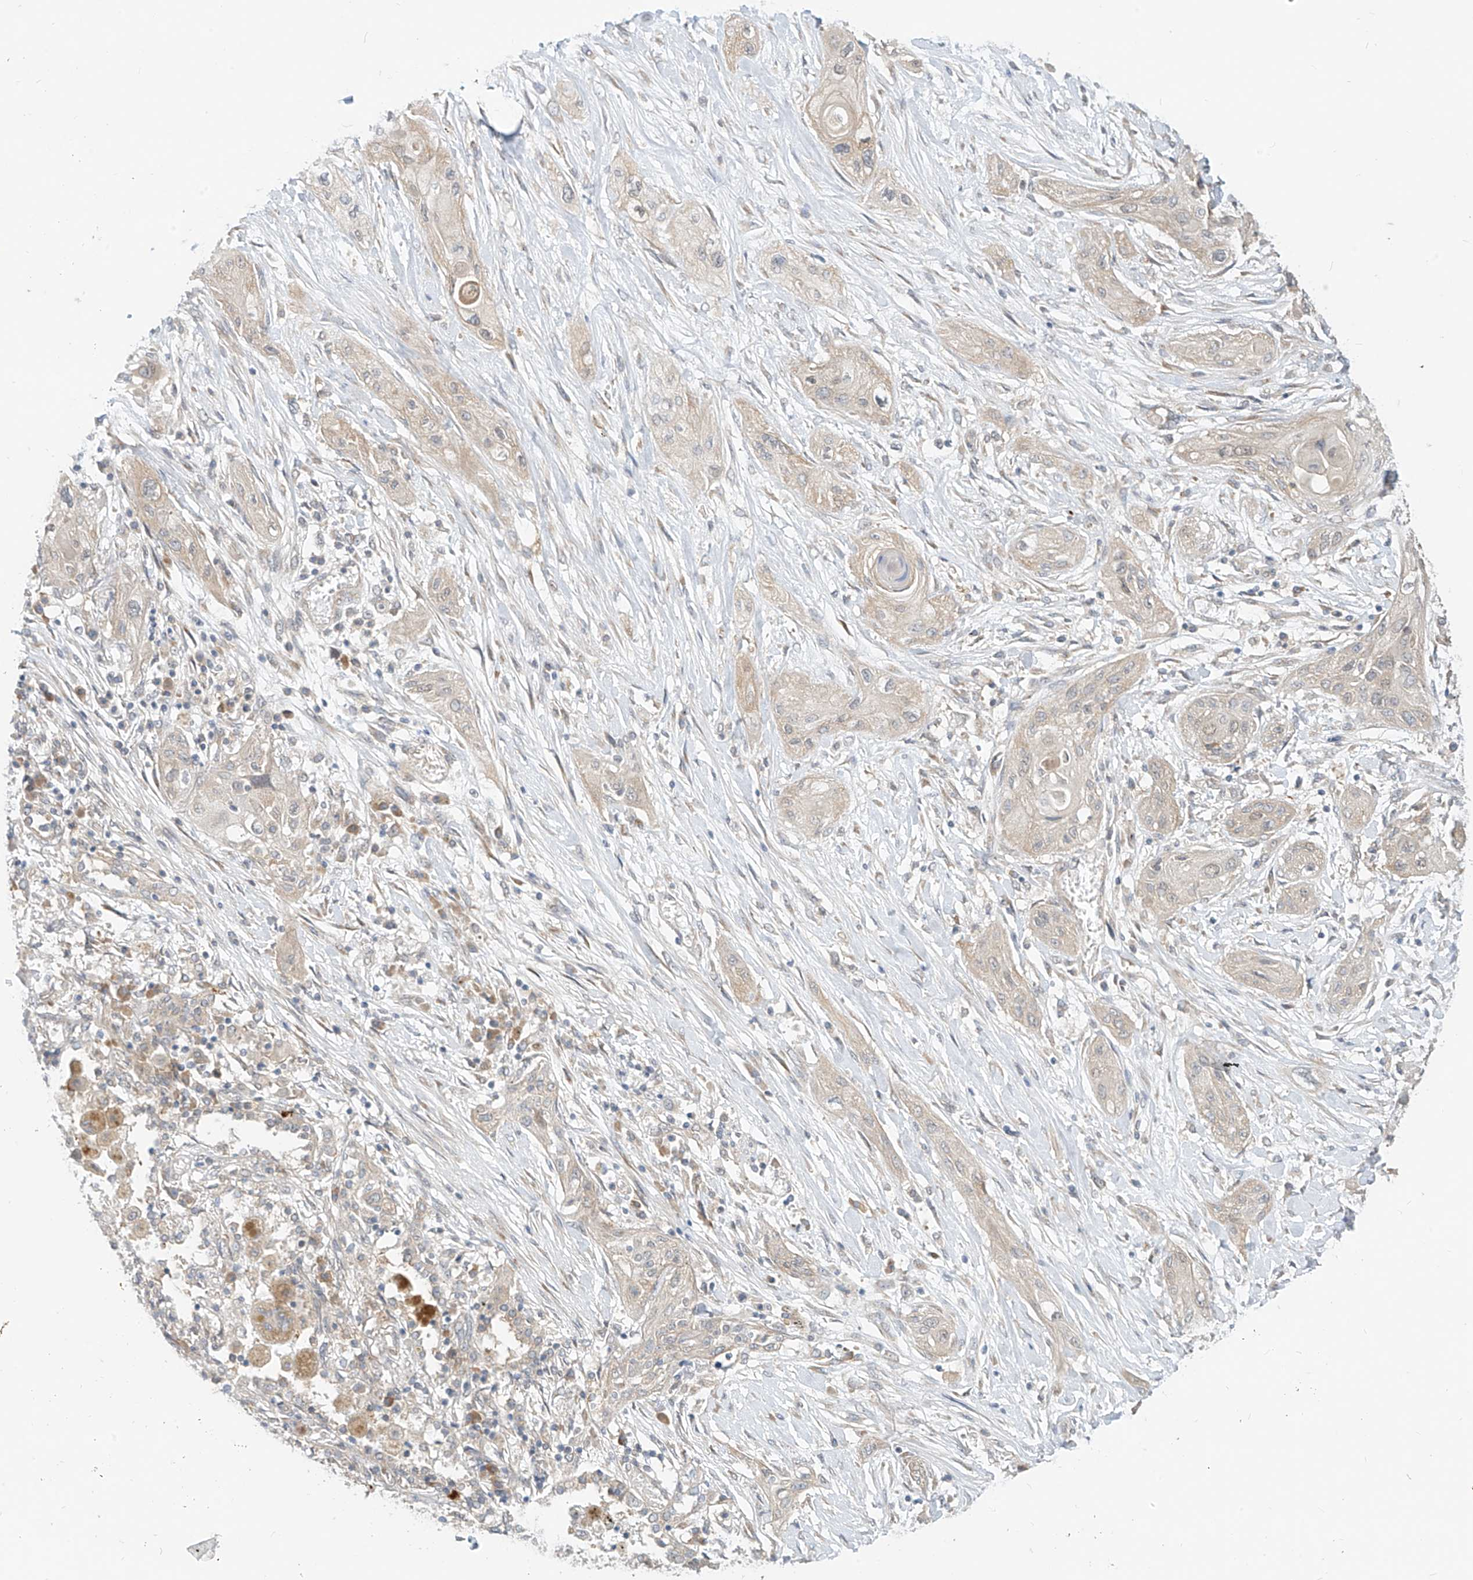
{"staining": {"intensity": "weak", "quantity": "<25%", "location": "cytoplasmic/membranous"}, "tissue": "lung cancer", "cell_type": "Tumor cells", "image_type": "cancer", "snomed": [{"axis": "morphology", "description": "Squamous cell carcinoma, NOS"}, {"axis": "topography", "description": "Lung"}], "caption": "Histopathology image shows no protein positivity in tumor cells of lung cancer (squamous cell carcinoma) tissue.", "gene": "MTUS2", "patient": {"sex": "female", "age": 47}}